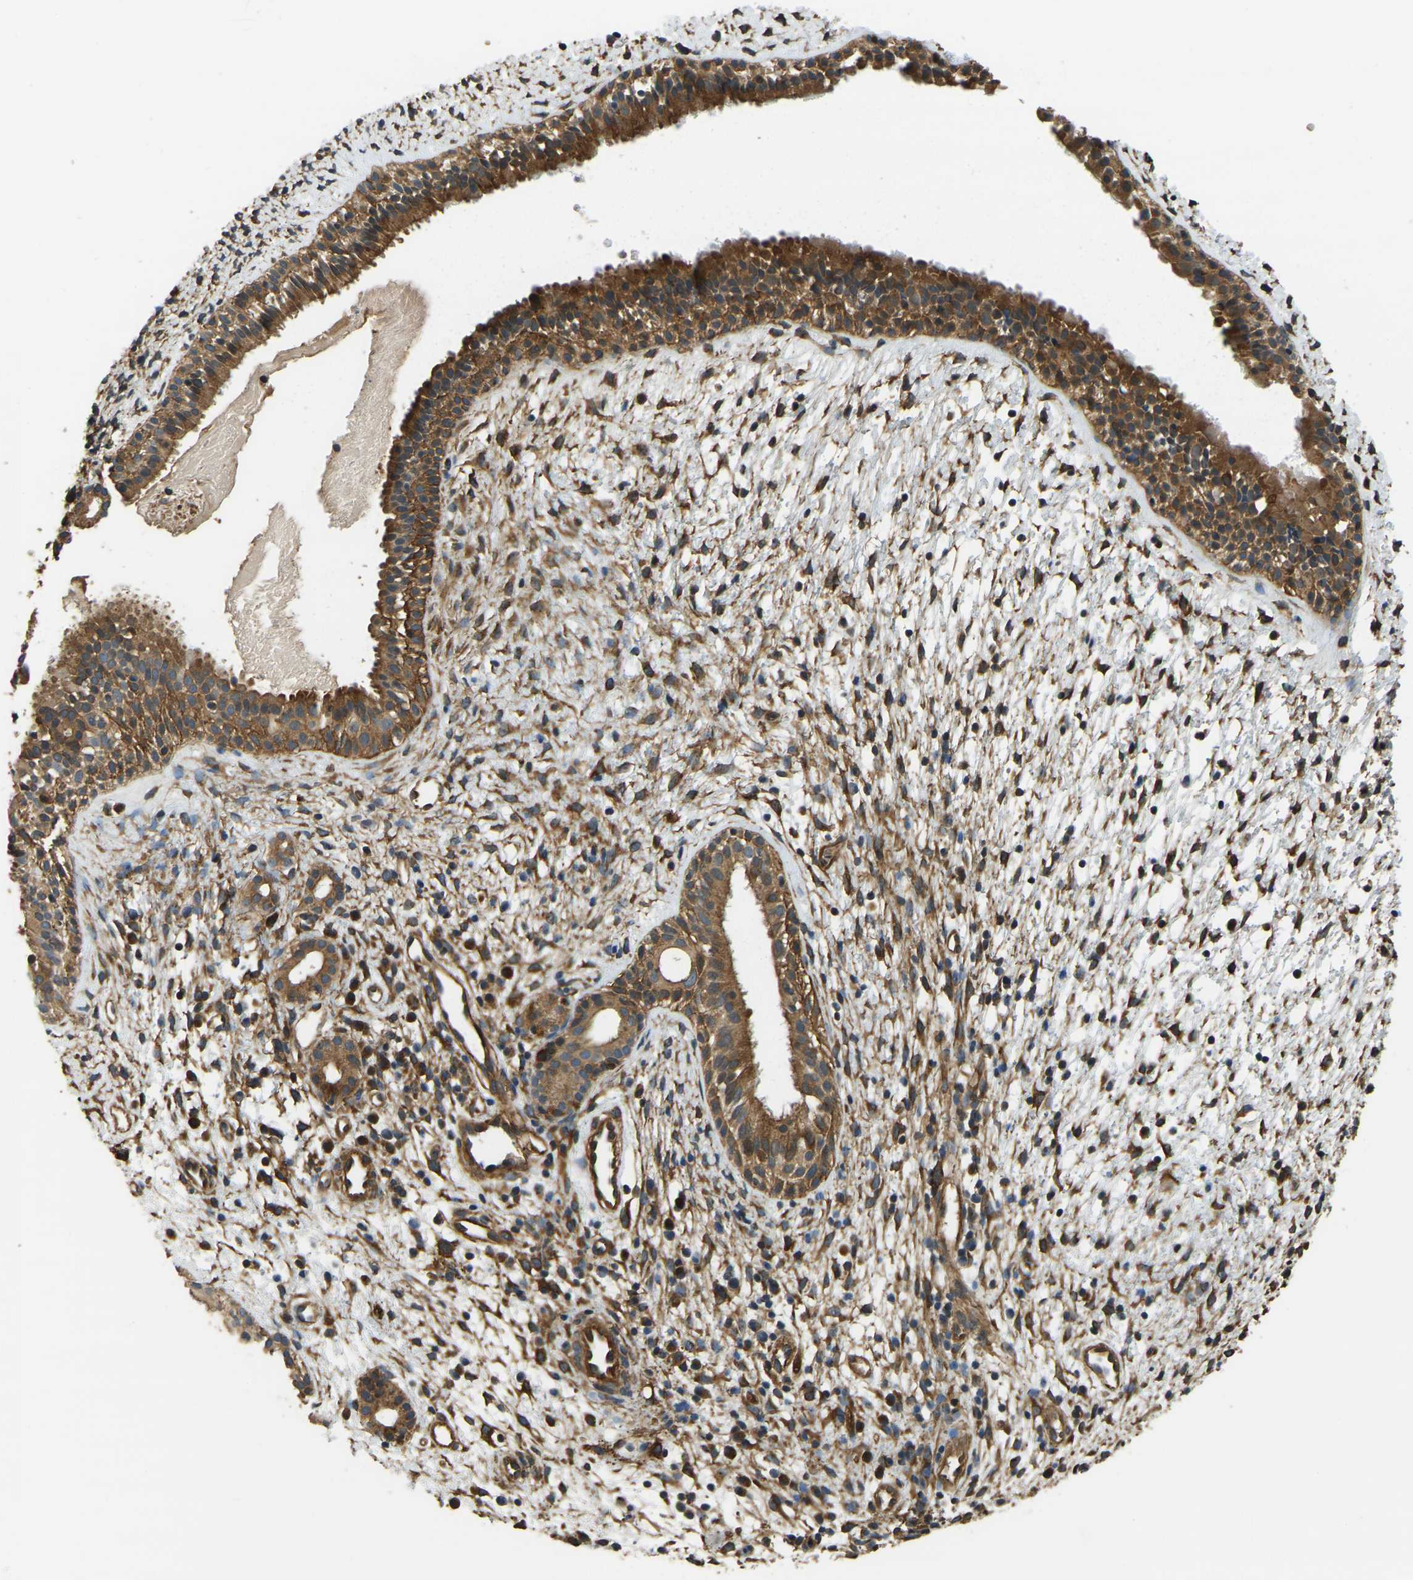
{"staining": {"intensity": "moderate", "quantity": ">75%", "location": "cytoplasmic/membranous"}, "tissue": "nasopharynx", "cell_type": "Respiratory epithelial cells", "image_type": "normal", "snomed": [{"axis": "morphology", "description": "Normal tissue, NOS"}, {"axis": "topography", "description": "Nasopharynx"}], "caption": "Immunohistochemical staining of unremarkable nasopharynx displays medium levels of moderate cytoplasmic/membranous expression in approximately >75% of respiratory epithelial cells.", "gene": "ERGIC1", "patient": {"sex": "male", "age": 22}}